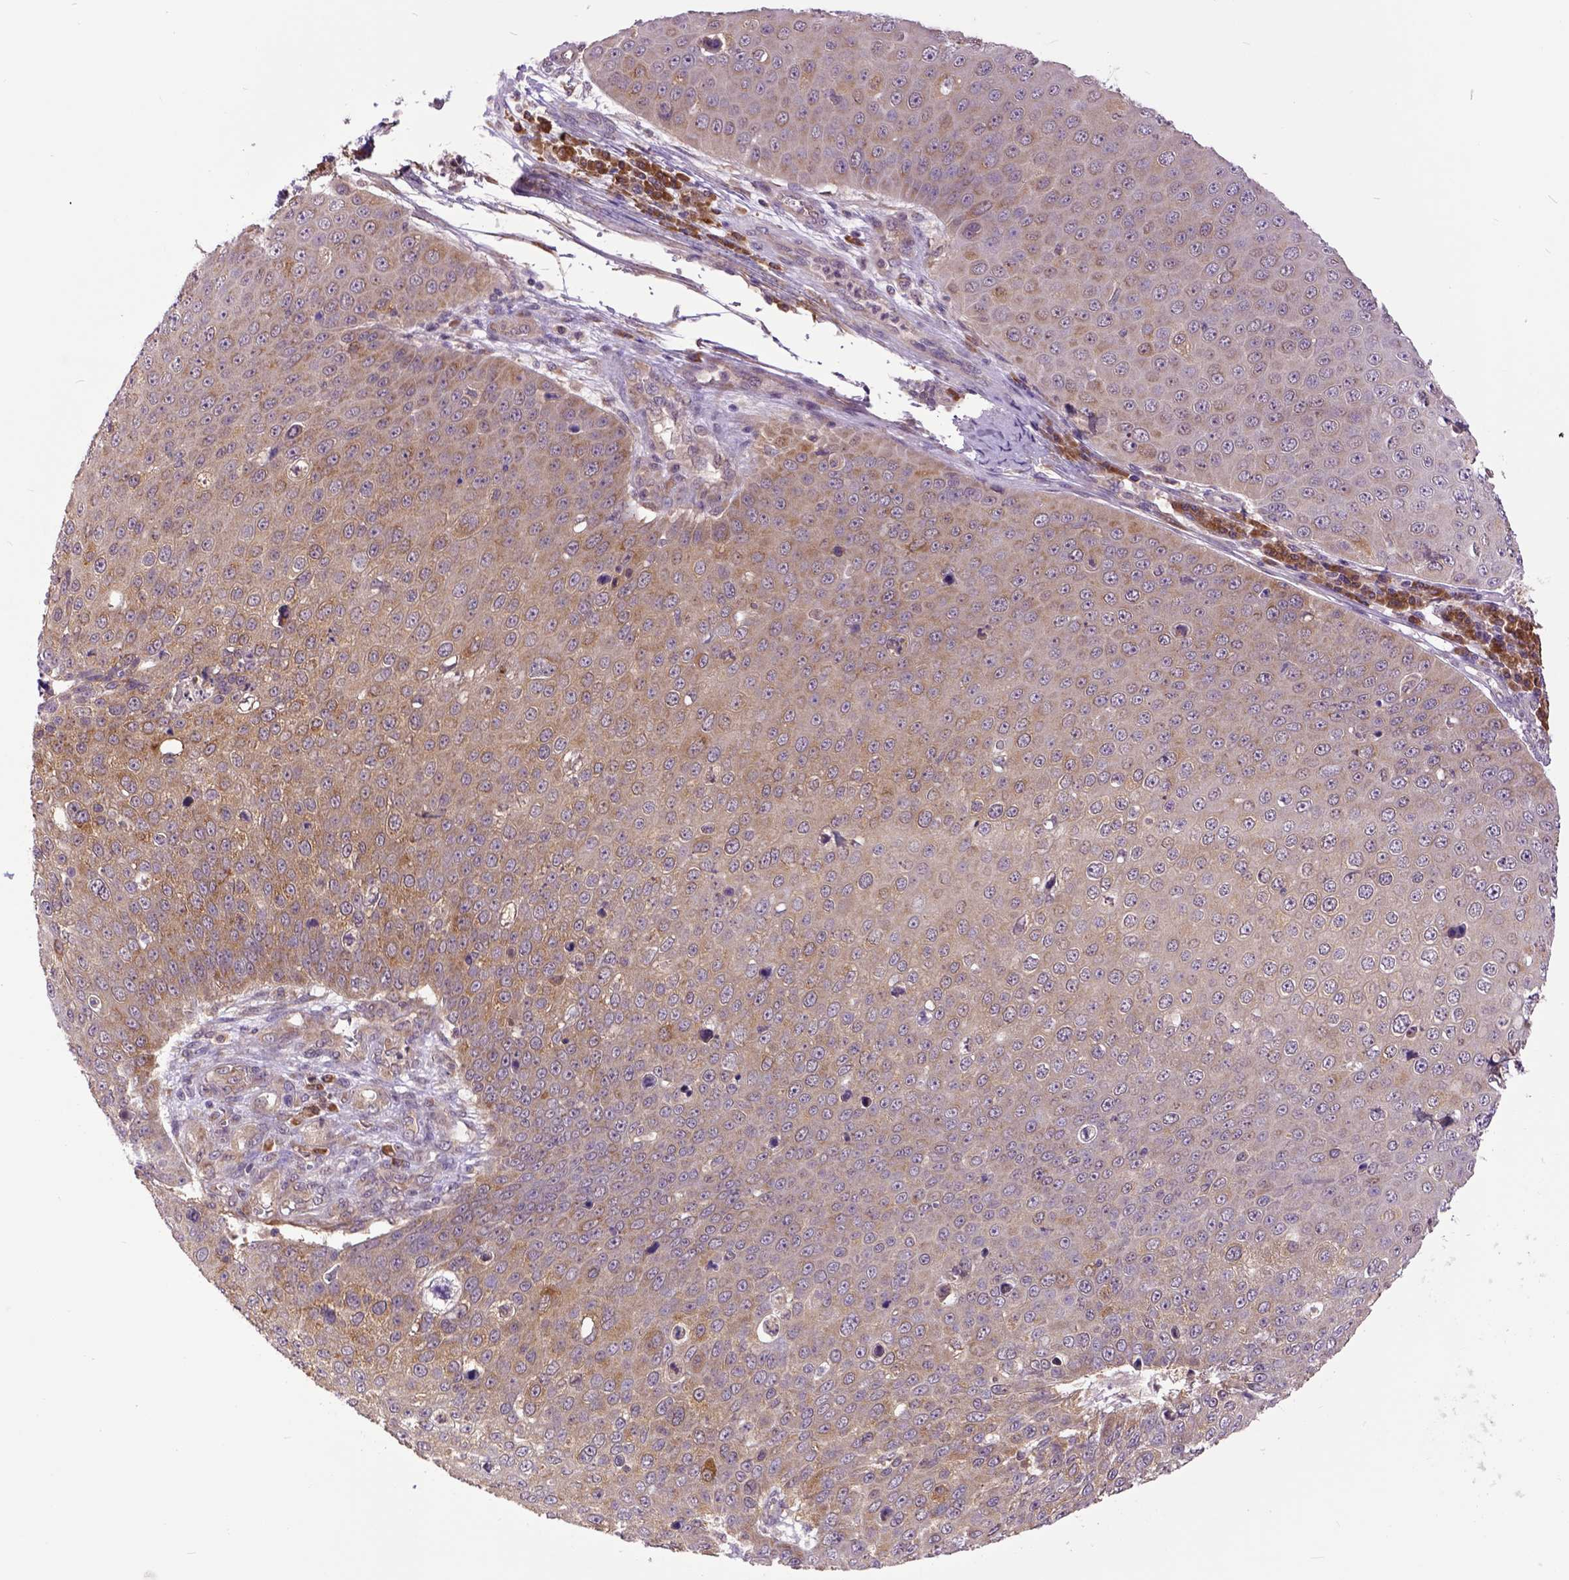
{"staining": {"intensity": "weak", "quantity": ">75%", "location": "cytoplasmic/membranous"}, "tissue": "skin cancer", "cell_type": "Tumor cells", "image_type": "cancer", "snomed": [{"axis": "morphology", "description": "Squamous cell carcinoma, NOS"}, {"axis": "topography", "description": "Skin"}], "caption": "Brown immunohistochemical staining in skin cancer (squamous cell carcinoma) displays weak cytoplasmic/membranous positivity in approximately >75% of tumor cells. The staining was performed using DAB, with brown indicating positive protein expression. Nuclei are stained blue with hematoxylin.", "gene": "ARL1", "patient": {"sex": "male", "age": 71}}